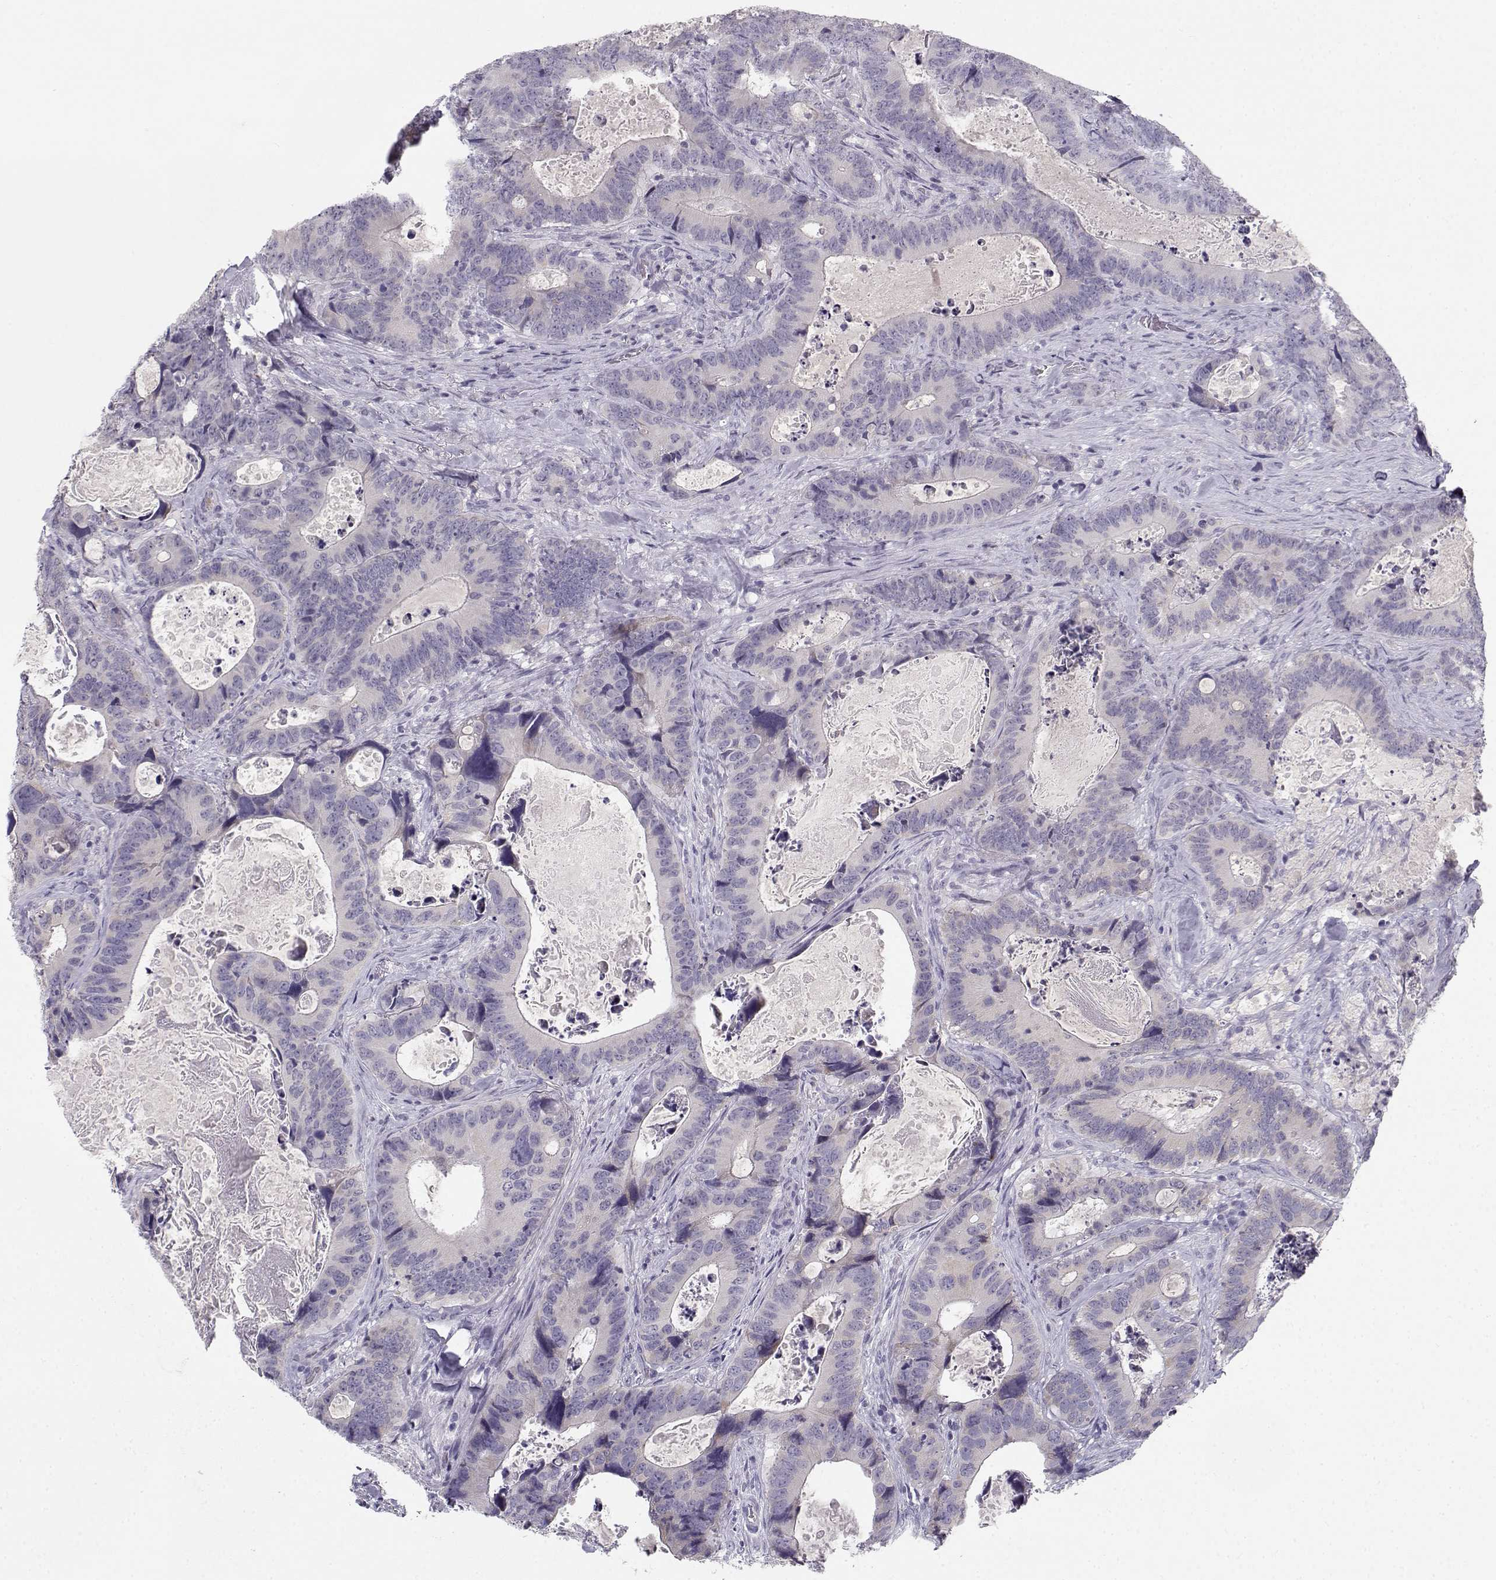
{"staining": {"intensity": "weak", "quantity": "<25%", "location": "cytoplasmic/membranous"}, "tissue": "colorectal cancer", "cell_type": "Tumor cells", "image_type": "cancer", "snomed": [{"axis": "morphology", "description": "Adenocarcinoma, NOS"}, {"axis": "topography", "description": "Colon"}], "caption": "Photomicrograph shows no significant protein staining in tumor cells of colorectal cancer.", "gene": "DDX25", "patient": {"sex": "female", "age": 82}}